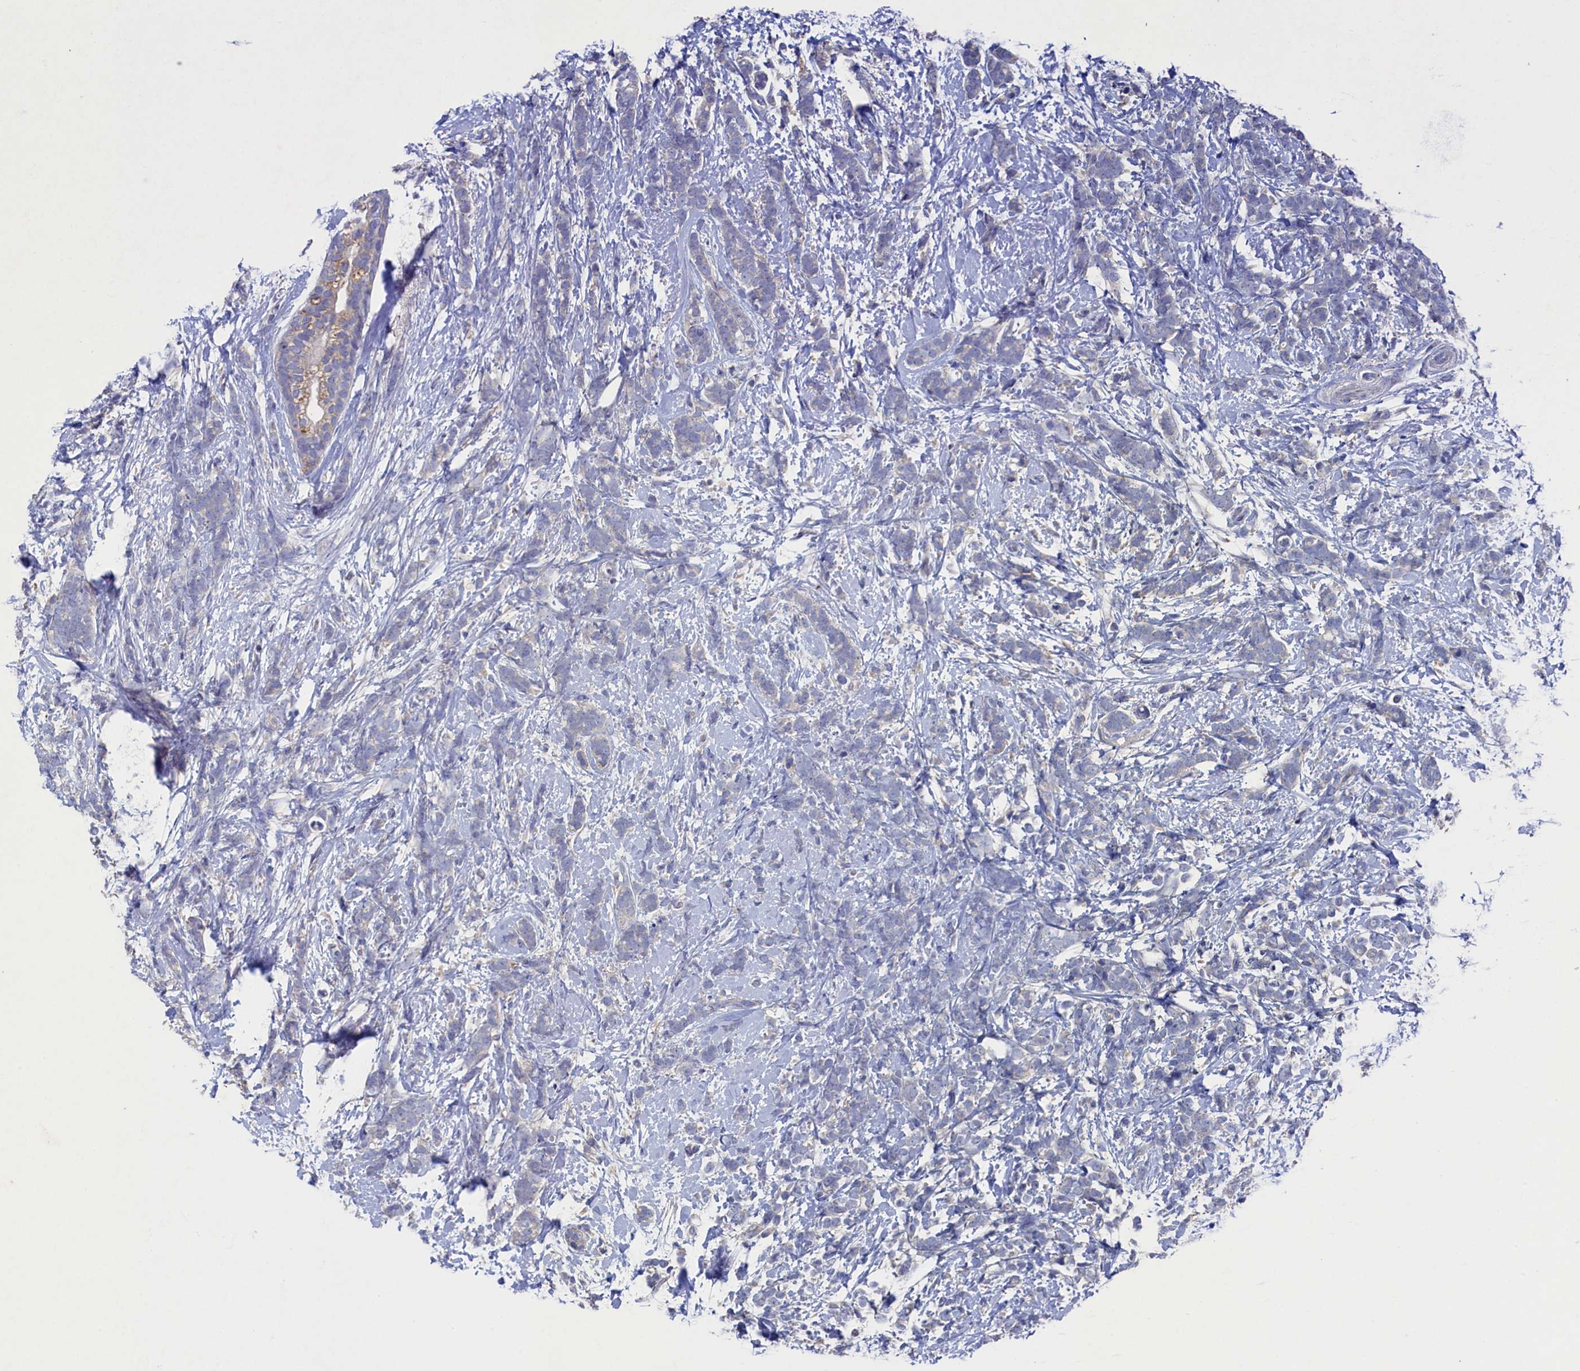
{"staining": {"intensity": "negative", "quantity": "none", "location": "none"}, "tissue": "breast cancer", "cell_type": "Tumor cells", "image_type": "cancer", "snomed": [{"axis": "morphology", "description": "Lobular carcinoma"}, {"axis": "topography", "description": "Breast"}], "caption": "Breast lobular carcinoma was stained to show a protein in brown. There is no significant expression in tumor cells.", "gene": "CBLIF", "patient": {"sex": "female", "age": 58}}